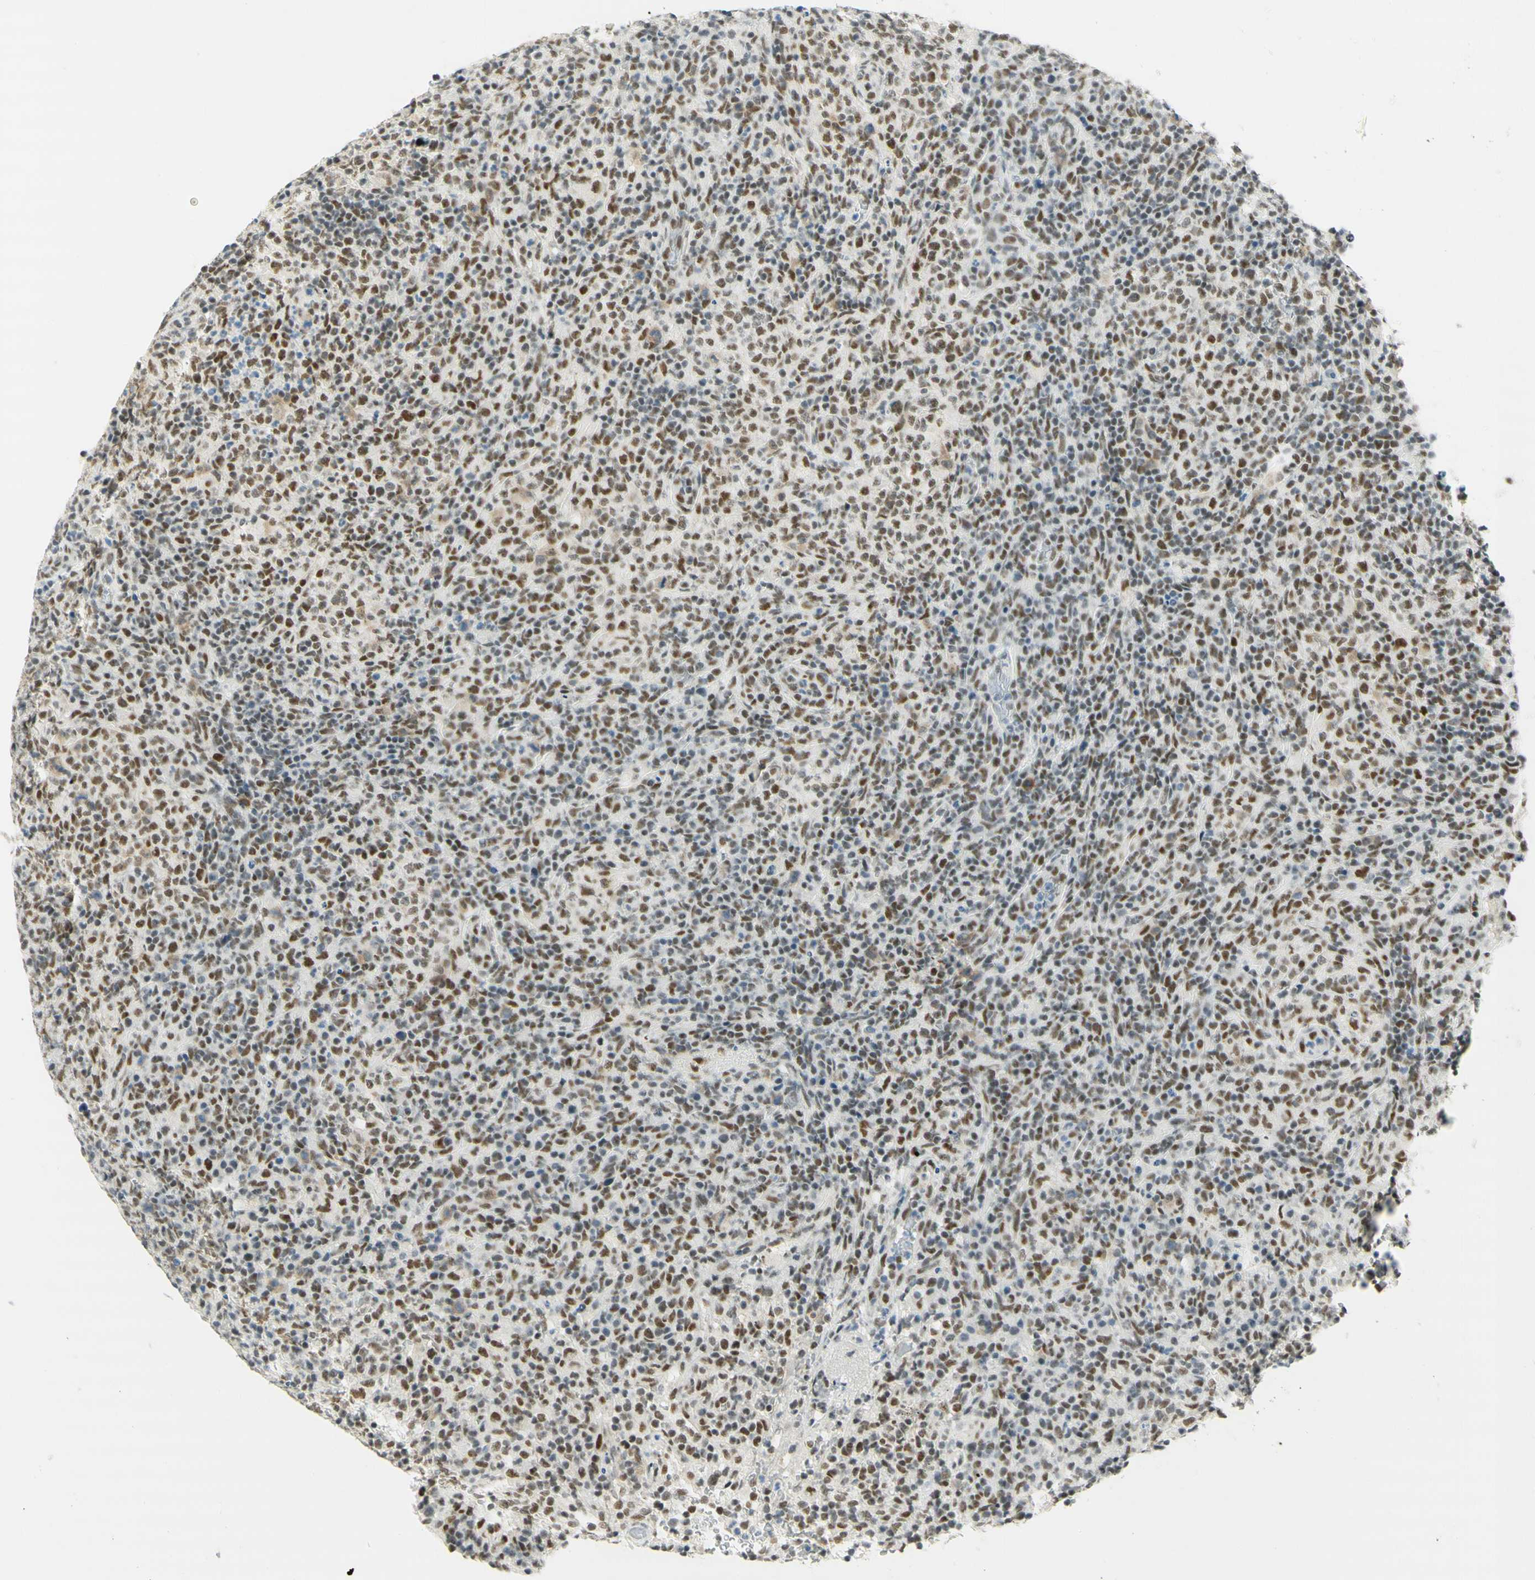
{"staining": {"intensity": "strong", "quantity": "<25%", "location": "nuclear"}, "tissue": "lymphoma", "cell_type": "Tumor cells", "image_type": "cancer", "snomed": [{"axis": "morphology", "description": "Malignant lymphoma, non-Hodgkin's type, High grade"}, {"axis": "topography", "description": "Lymph node"}], "caption": "Immunohistochemical staining of high-grade malignant lymphoma, non-Hodgkin's type exhibits medium levels of strong nuclear positivity in about <25% of tumor cells.", "gene": "PMS2", "patient": {"sex": "female", "age": 76}}